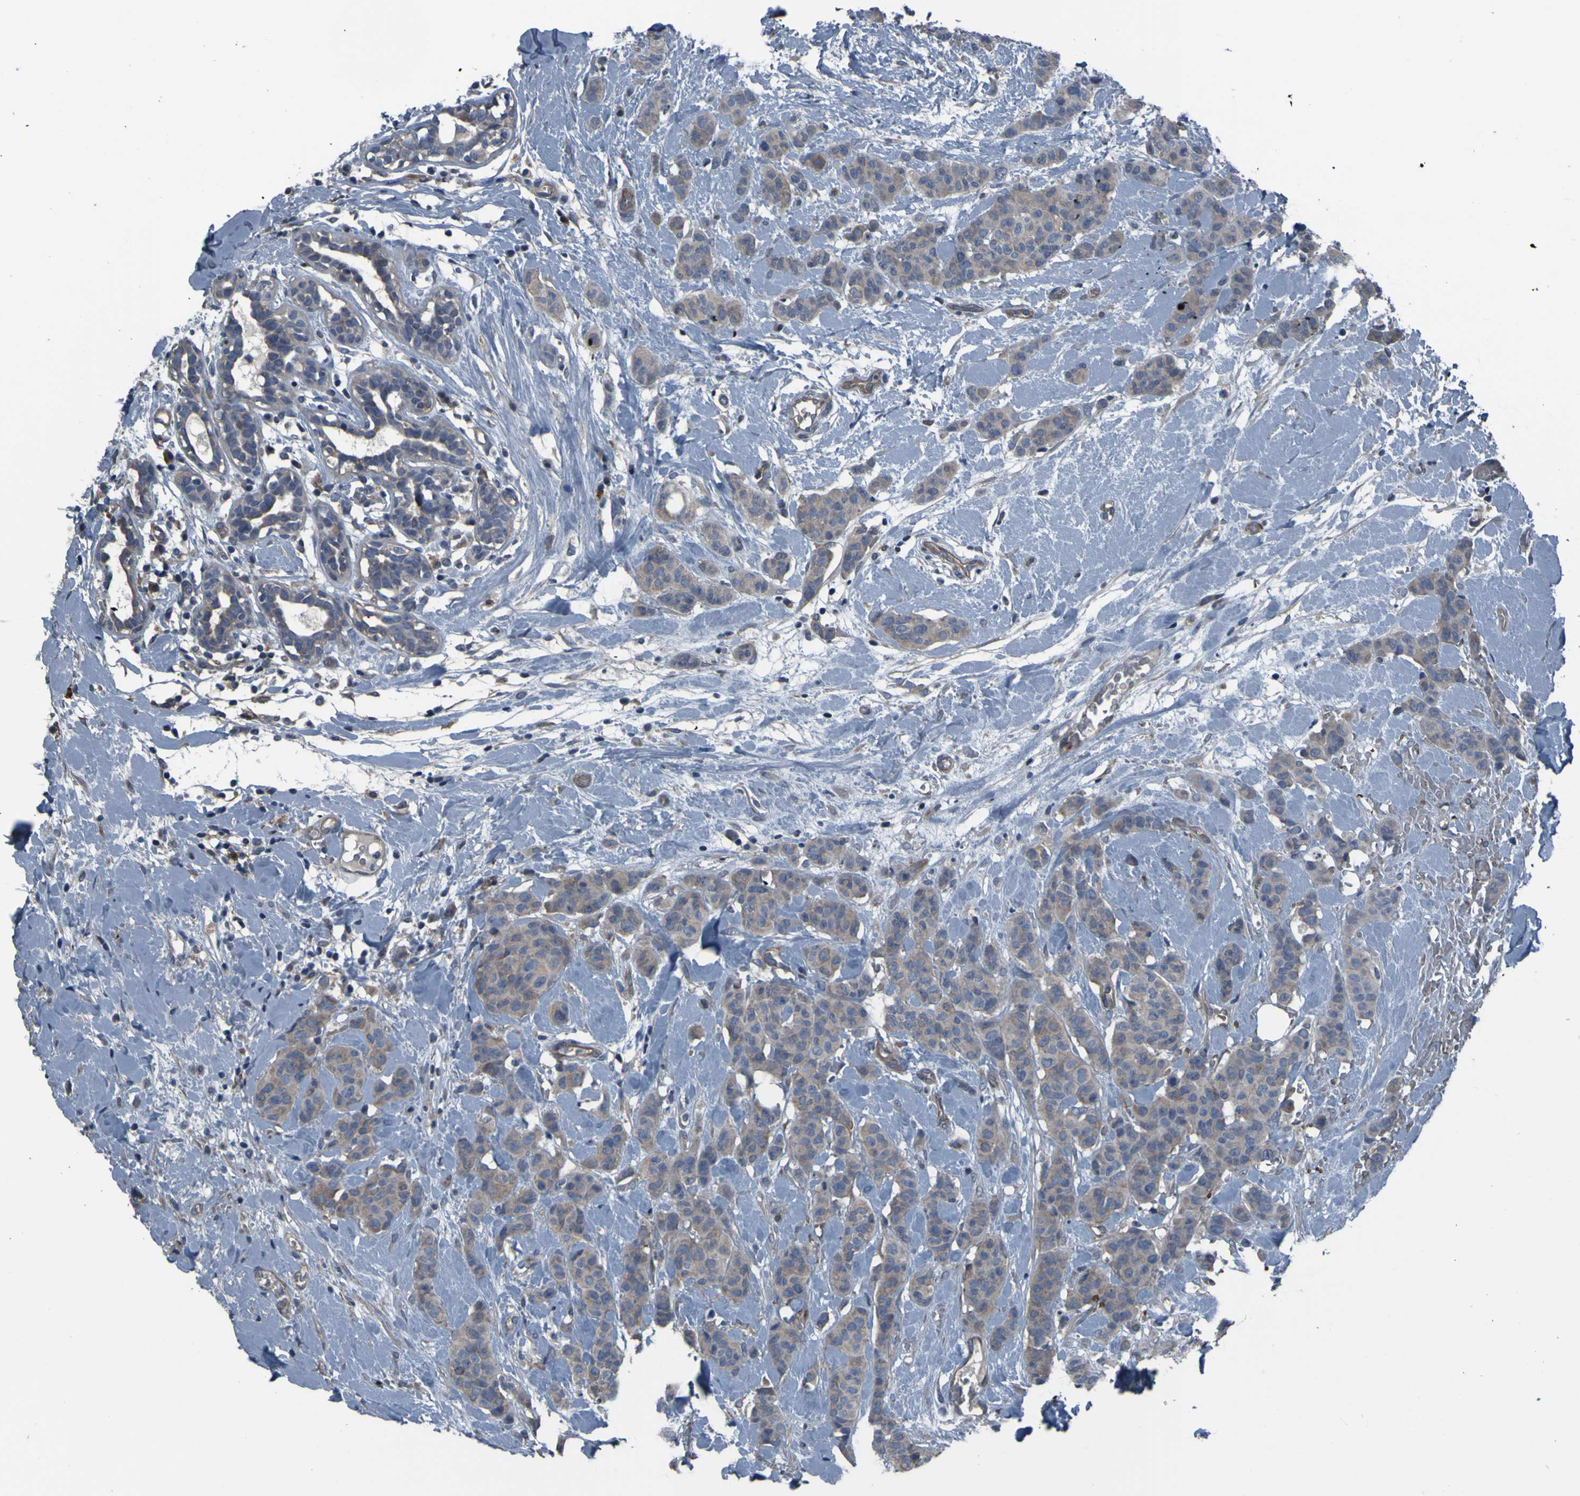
{"staining": {"intensity": "weak", "quantity": ">75%", "location": "cytoplasmic/membranous"}, "tissue": "breast cancer", "cell_type": "Tumor cells", "image_type": "cancer", "snomed": [{"axis": "morphology", "description": "Normal tissue, NOS"}, {"axis": "morphology", "description": "Duct carcinoma"}, {"axis": "topography", "description": "Breast"}], "caption": "This is a micrograph of immunohistochemistry staining of breast infiltrating ductal carcinoma, which shows weak expression in the cytoplasmic/membranous of tumor cells.", "gene": "GRAMD1A", "patient": {"sex": "female", "age": 40}}